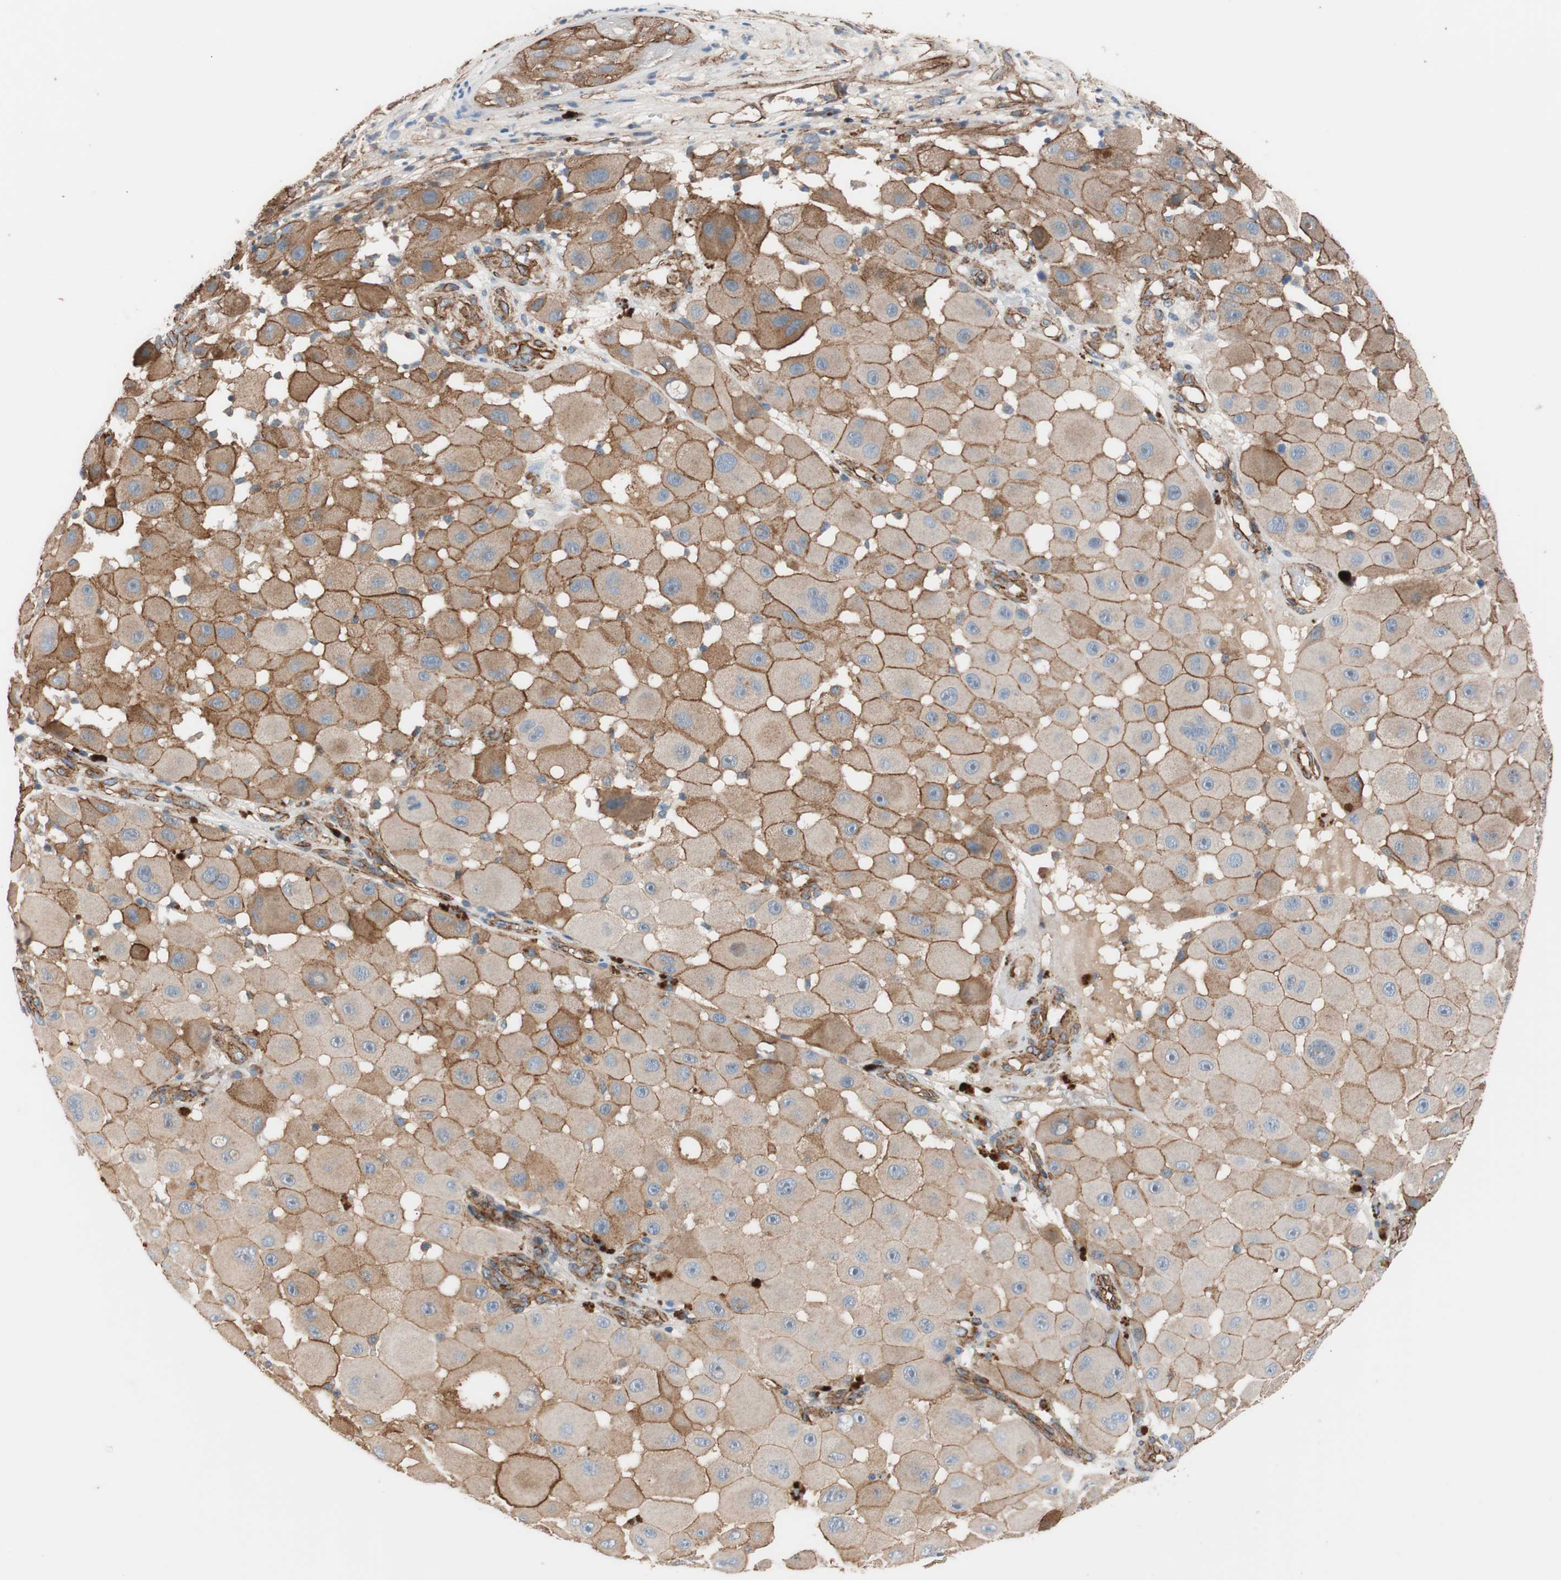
{"staining": {"intensity": "moderate", "quantity": "25%-75%", "location": "cytoplasmic/membranous"}, "tissue": "melanoma", "cell_type": "Tumor cells", "image_type": "cancer", "snomed": [{"axis": "morphology", "description": "Malignant melanoma, NOS"}, {"axis": "topography", "description": "Skin"}], "caption": "Moderate cytoplasmic/membranous protein staining is identified in approximately 25%-75% of tumor cells in malignant melanoma. The protein of interest is stained brown, and the nuclei are stained in blue (DAB (3,3'-diaminobenzidine) IHC with brightfield microscopy, high magnification).", "gene": "SPINT1", "patient": {"sex": "female", "age": 81}}